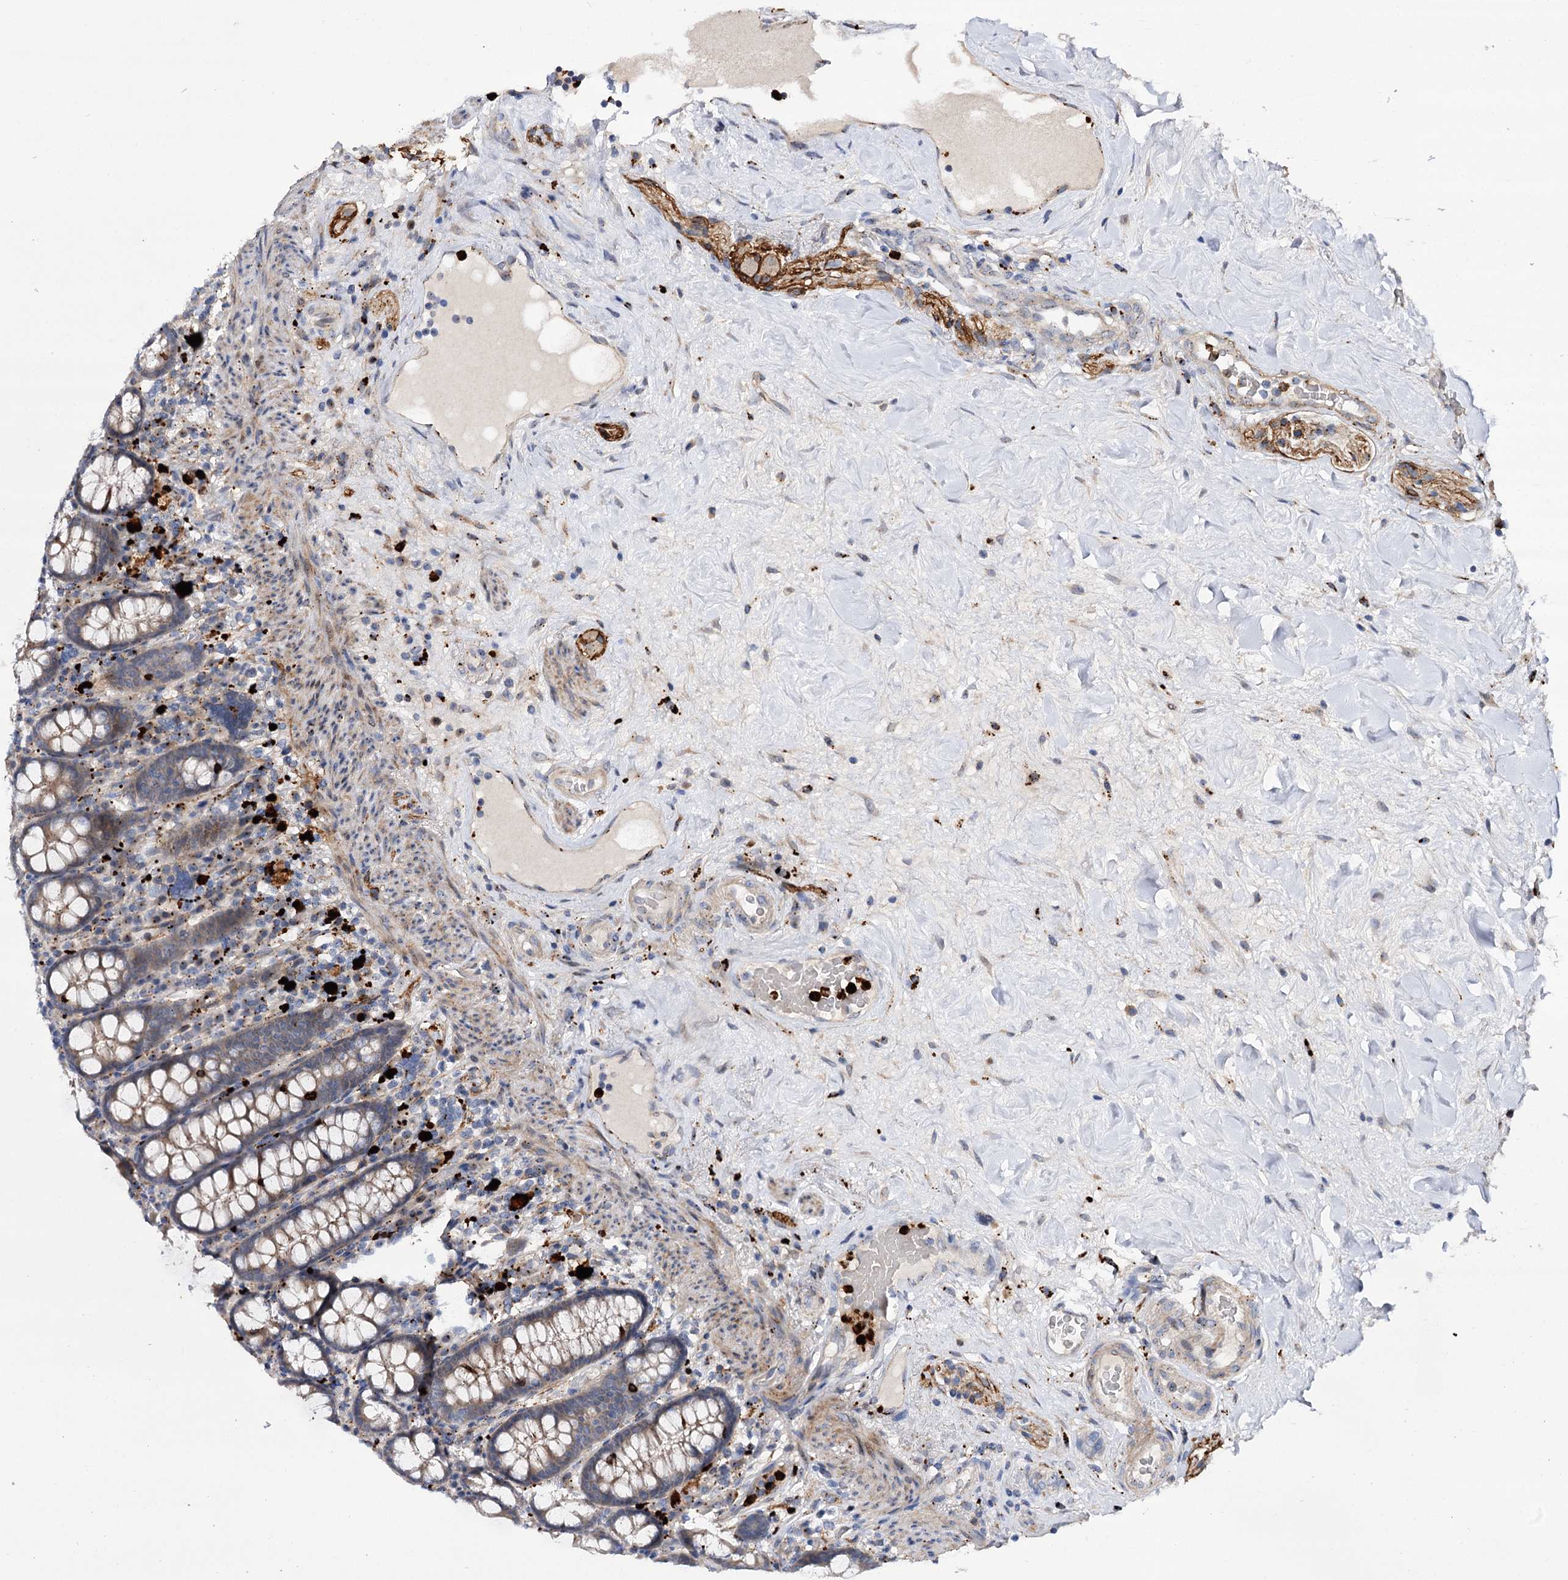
{"staining": {"intensity": "weak", "quantity": ">75%", "location": "cytoplasmic/membranous"}, "tissue": "colon", "cell_type": "Endothelial cells", "image_type": "normal", "snomed": [{"axis": "morphology", "description": "Normal tissue, NOS"}, {"axis": "topography", "description": "Colon"}], "caption": "Colon stained for a protein (brown) shows weak cytoplasmic/membranous positive expression in about >75% of endothelial cells.", "gene": "MINDY3", "patient": {"sex": "female", "age": 79}}